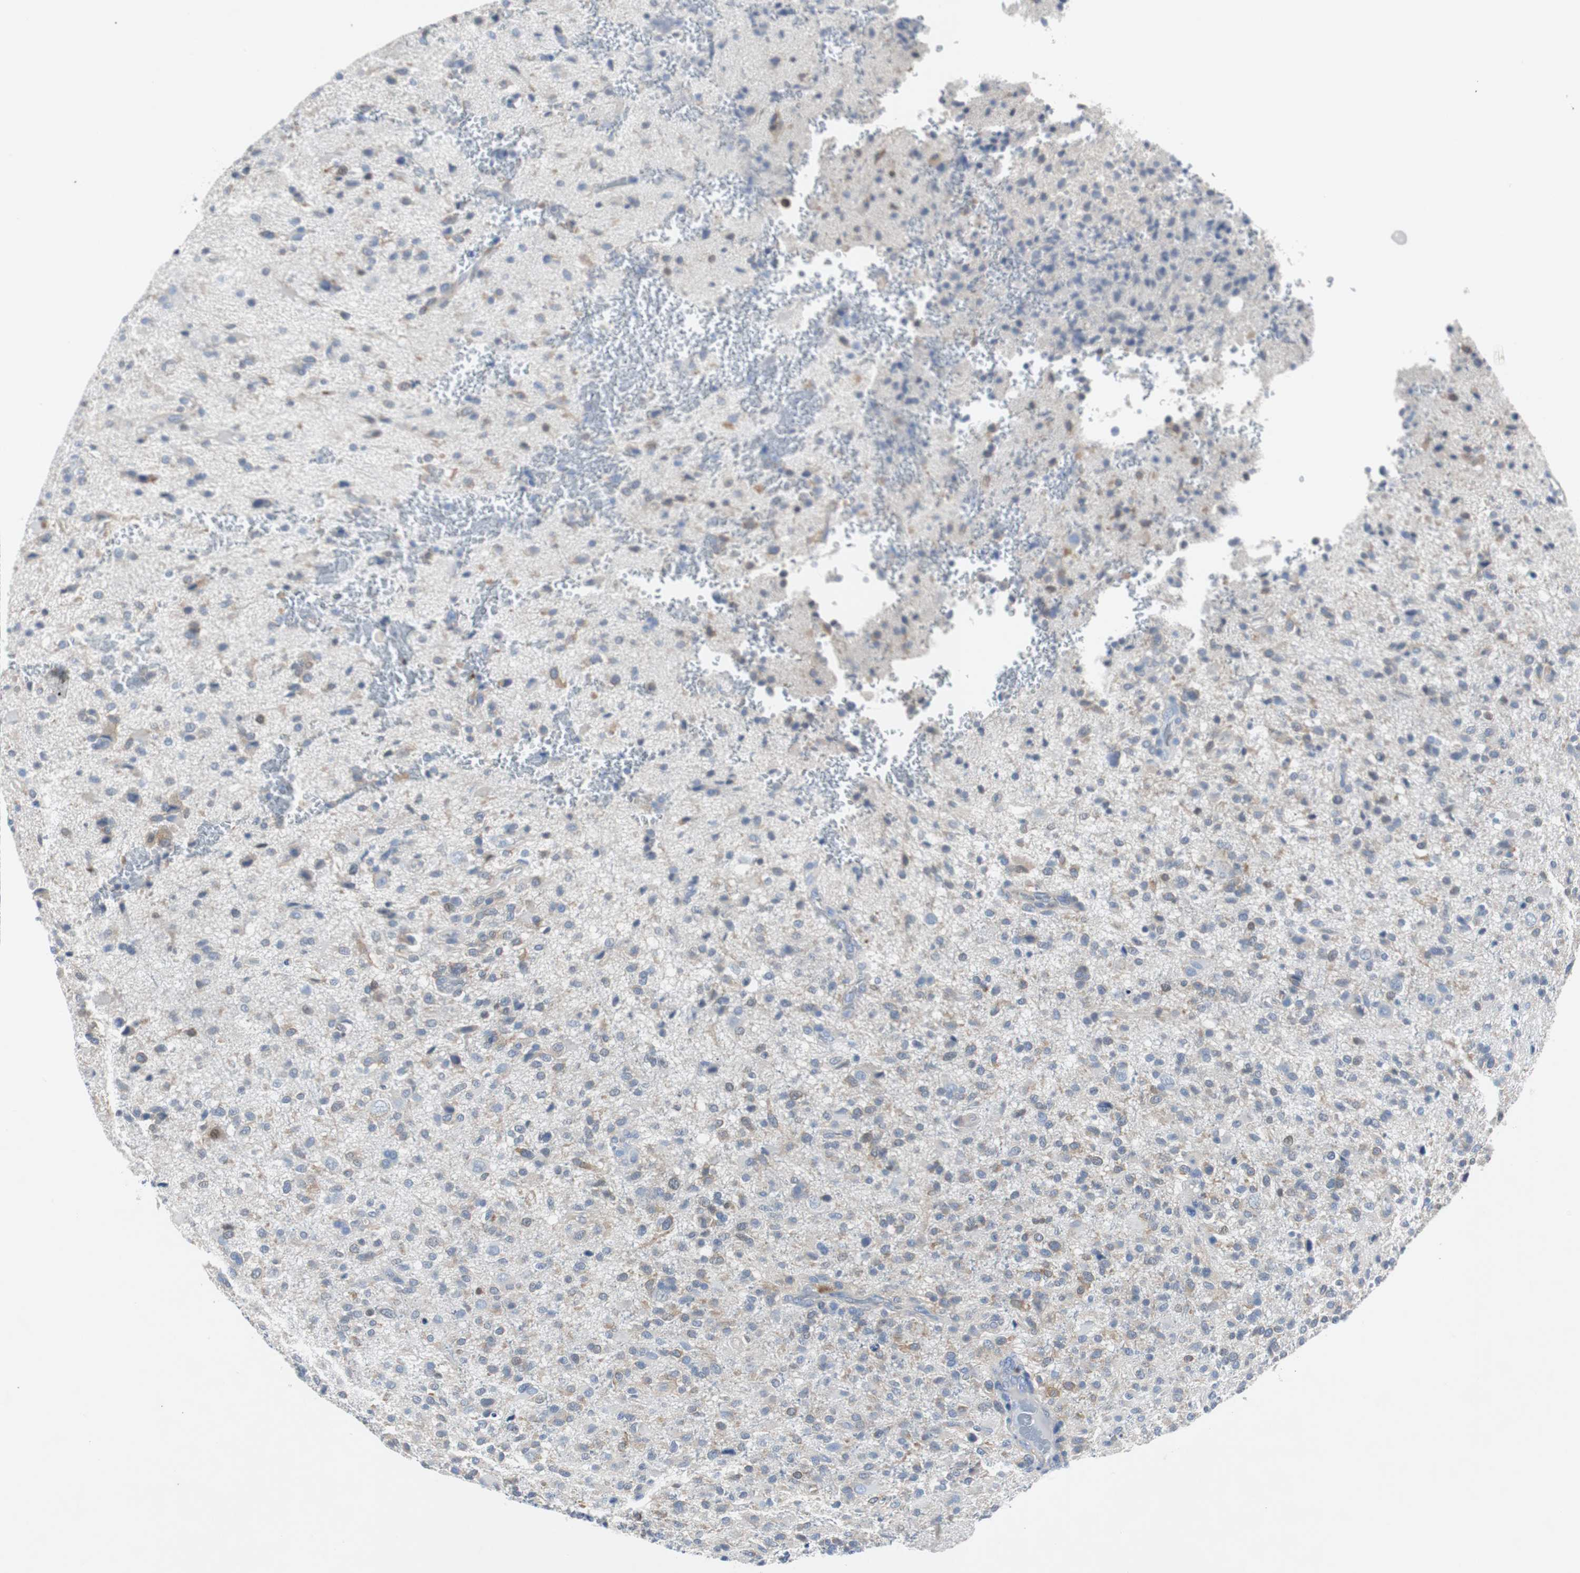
{"staining": {"intensity": "weak", "quantity": "25%-75%", "location": "cytoplasmic/membranous"}, "tissue": "glioma", "cell_type": "Tumor cells", "image_type": "cancer", "snomed": [{"axis": "morphology", "description": "Glioma, malignant, High grade"}, {"axis": "topography", "description": "Brain"}], "caption": "An image of malignant glioma (high-grade) stained for a protein exhibits weak cytoplasmic/membranous brown staining in tumor cells.", "gene": "EEF2K", "patient": {"sex": "male", "age": 71}}